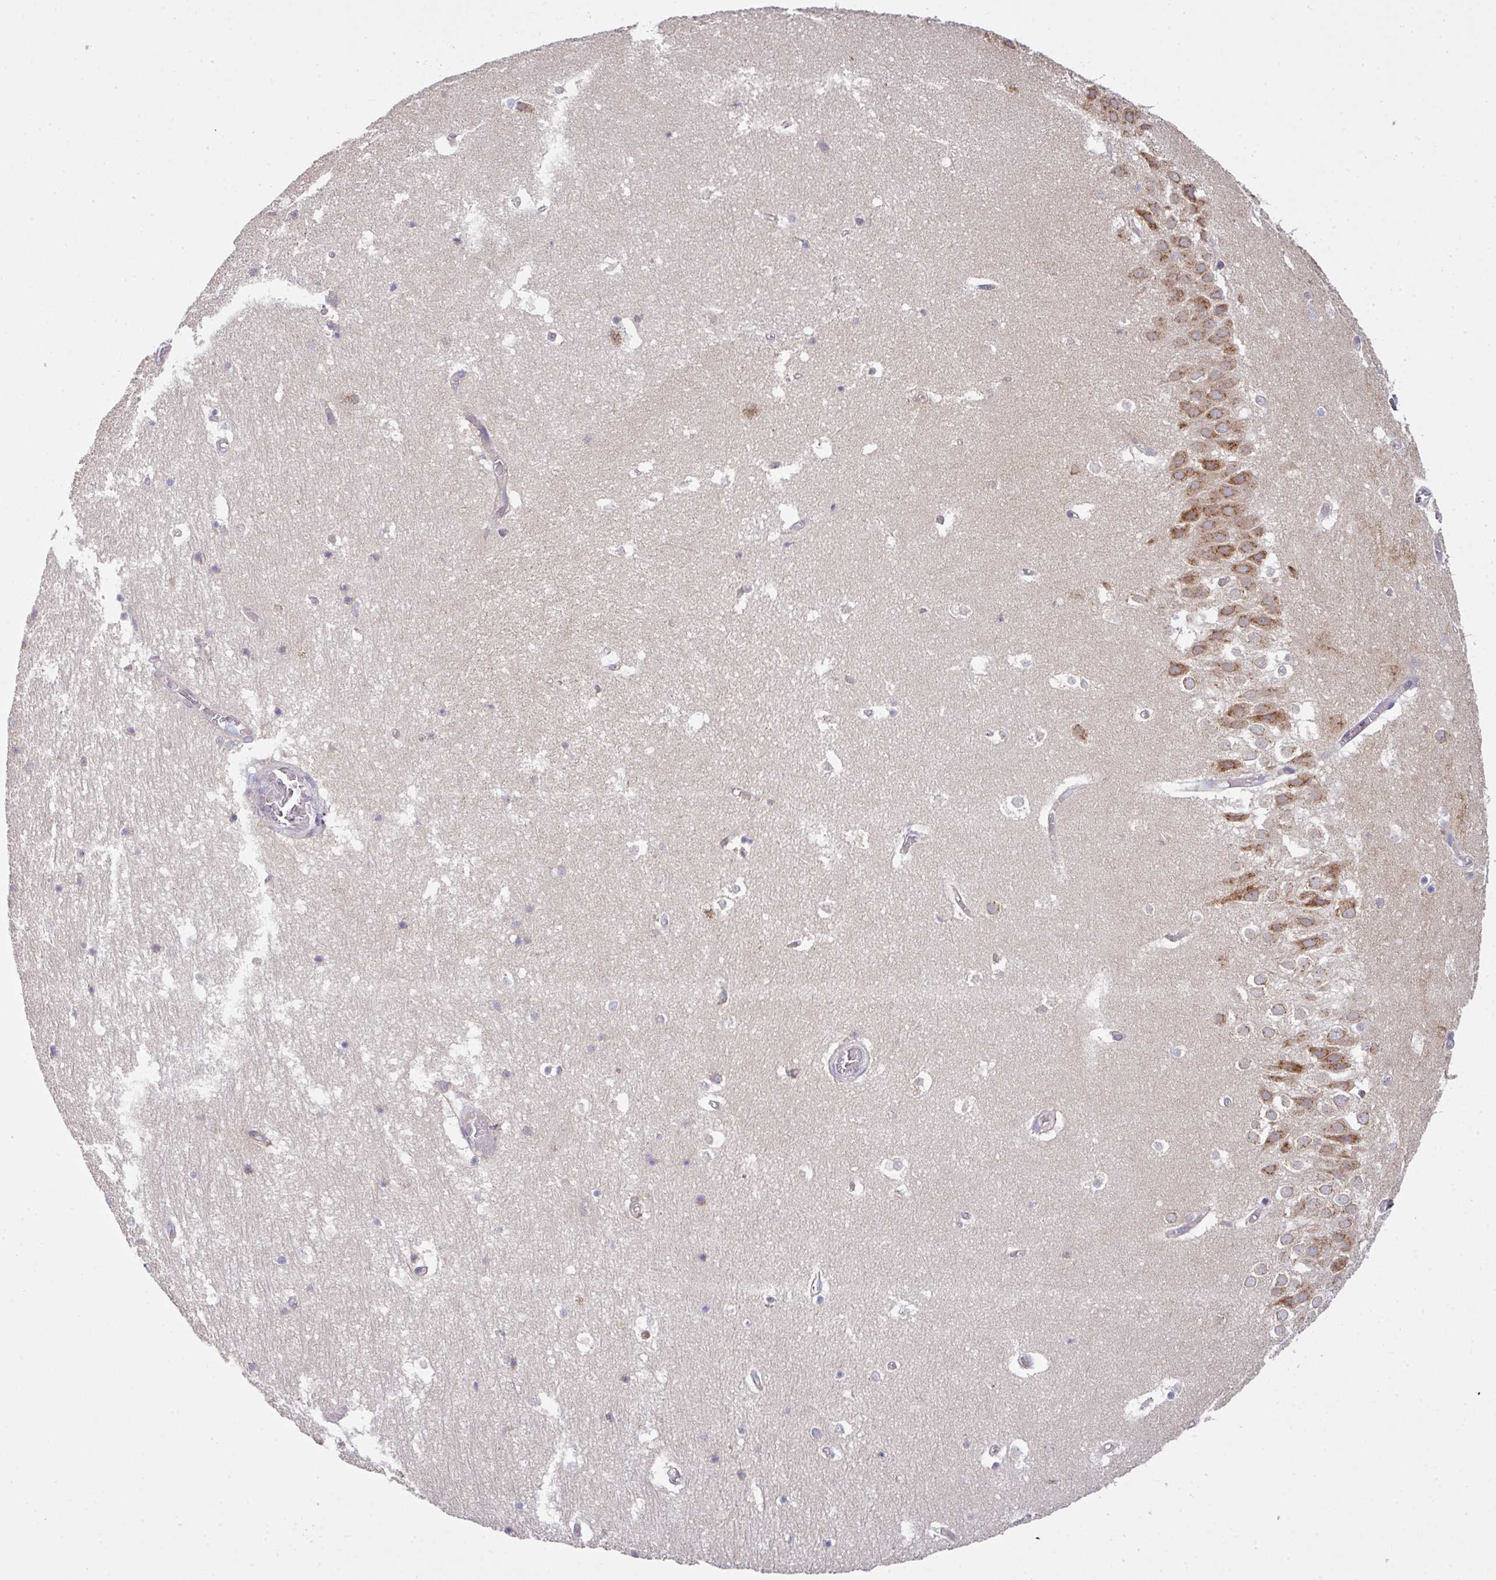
{"staining": {"intensity": "moderate", "quantity": "<25%", "location": "cytoplasmic/membranous"}, "tissue": "hippocampus", "cell_type": "Glial cells", "image_type": "normal", "snomed": [{"axis": "morphology", "description": "Normal tissue, NOS"}, {"axis": "topography", "description": "Hippocampus"}], "caption": "Immunohistochemistry micrograph of unremarkable human hippocampus stained for a protein (brown), which exhibits low levels of moderate cytoplasmic/membranous expression in about <25% of glial cells.", "gene": "VTI1A", "patient": {"sex": "female", "age": 52}}